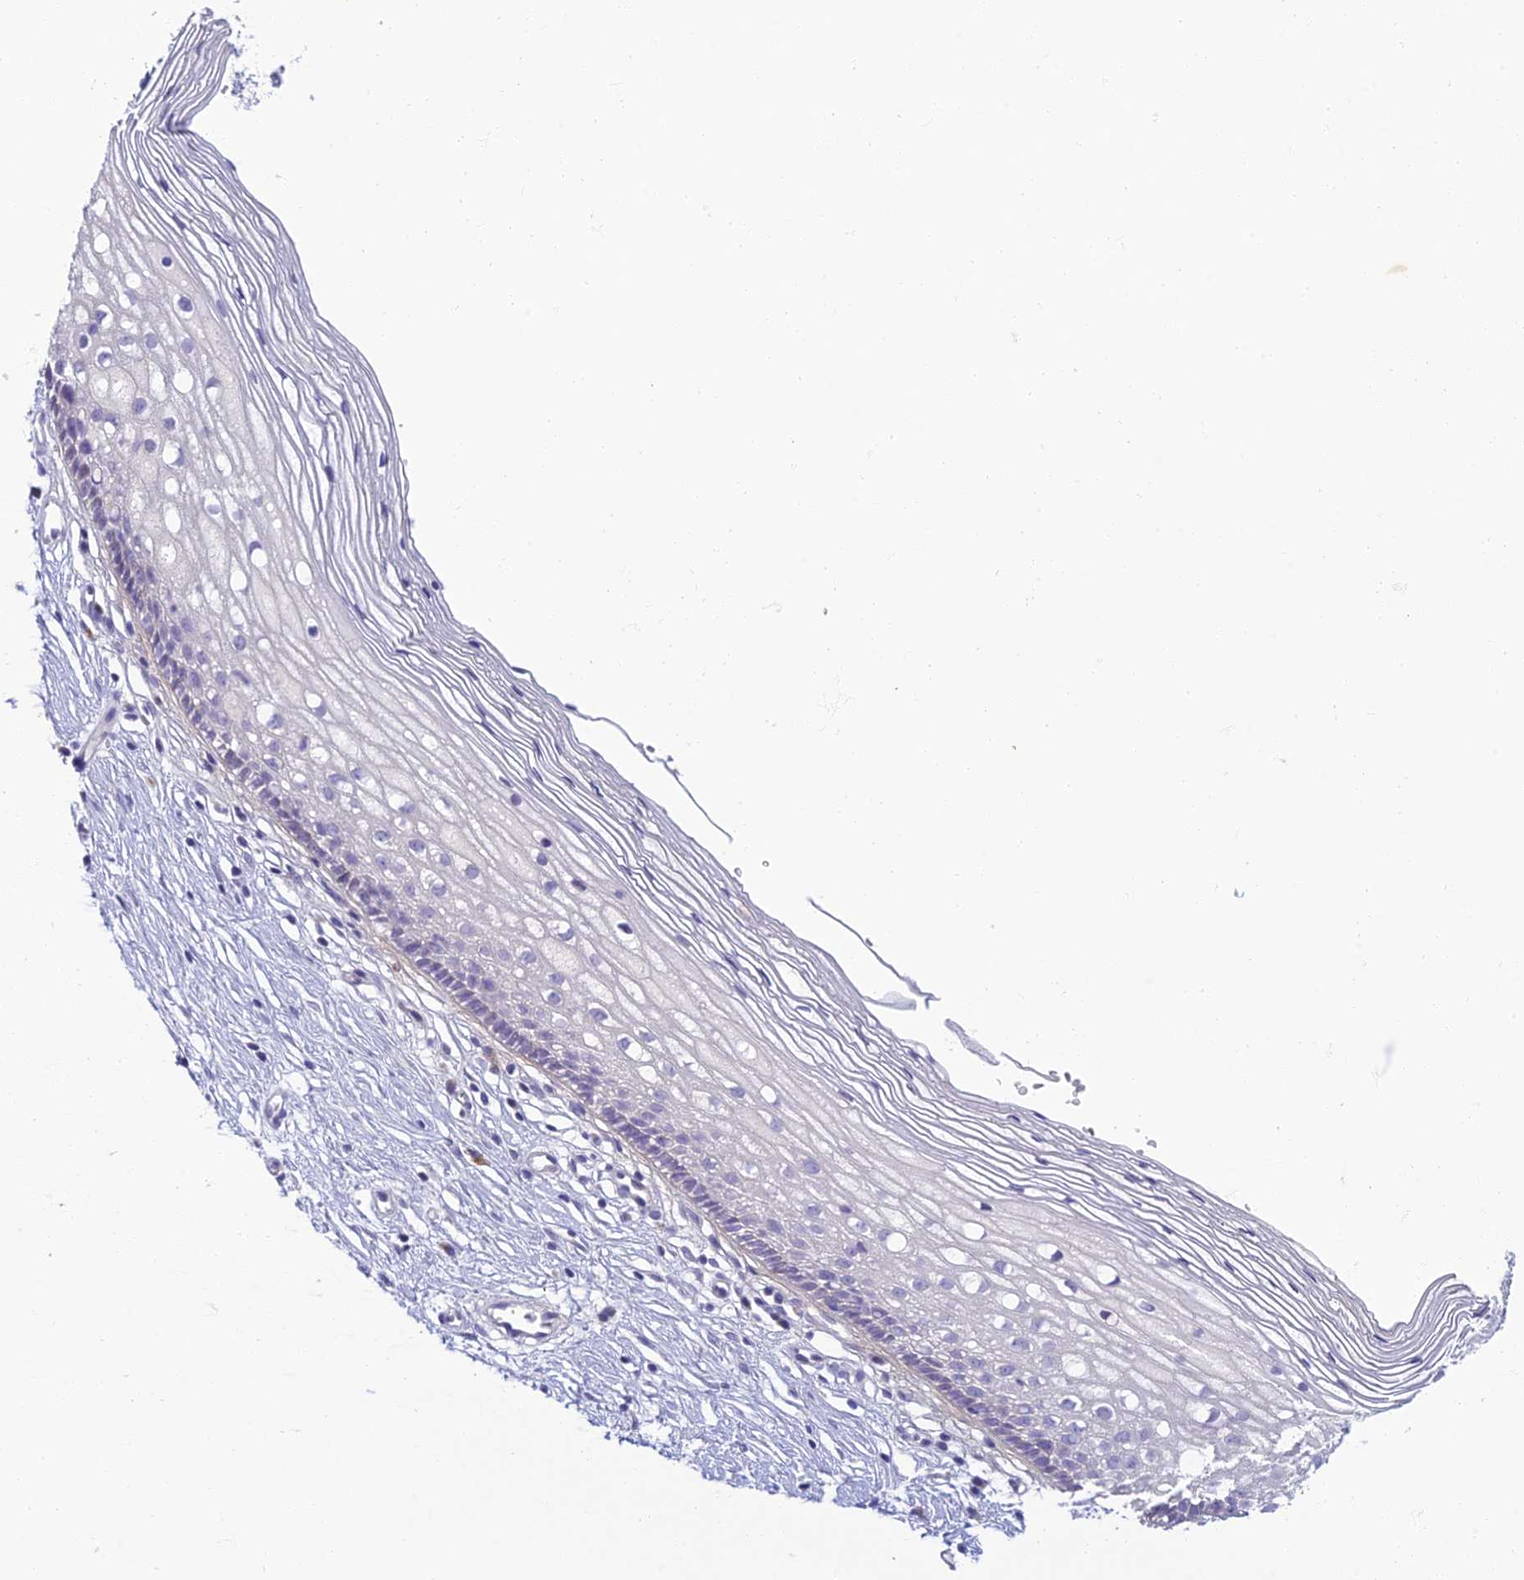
{"staining": {"intensity": "negative", "quantity": "none", "location": "none"}, "tissue": "cervix", "cell_type": "Glandular cells", "image_type": "normal", "snomed": [{"axis": "morphology", "description": "Normal tissue, NOS"}, {"axis": "topography", "description": "Cervix"}], "caption": "Immunohistochemical staining of unremarkable human cervix displays no significant positivity in glandular cells.", "gene": "SLC25A41", "patient": {"sex": "female", "age": 27}}